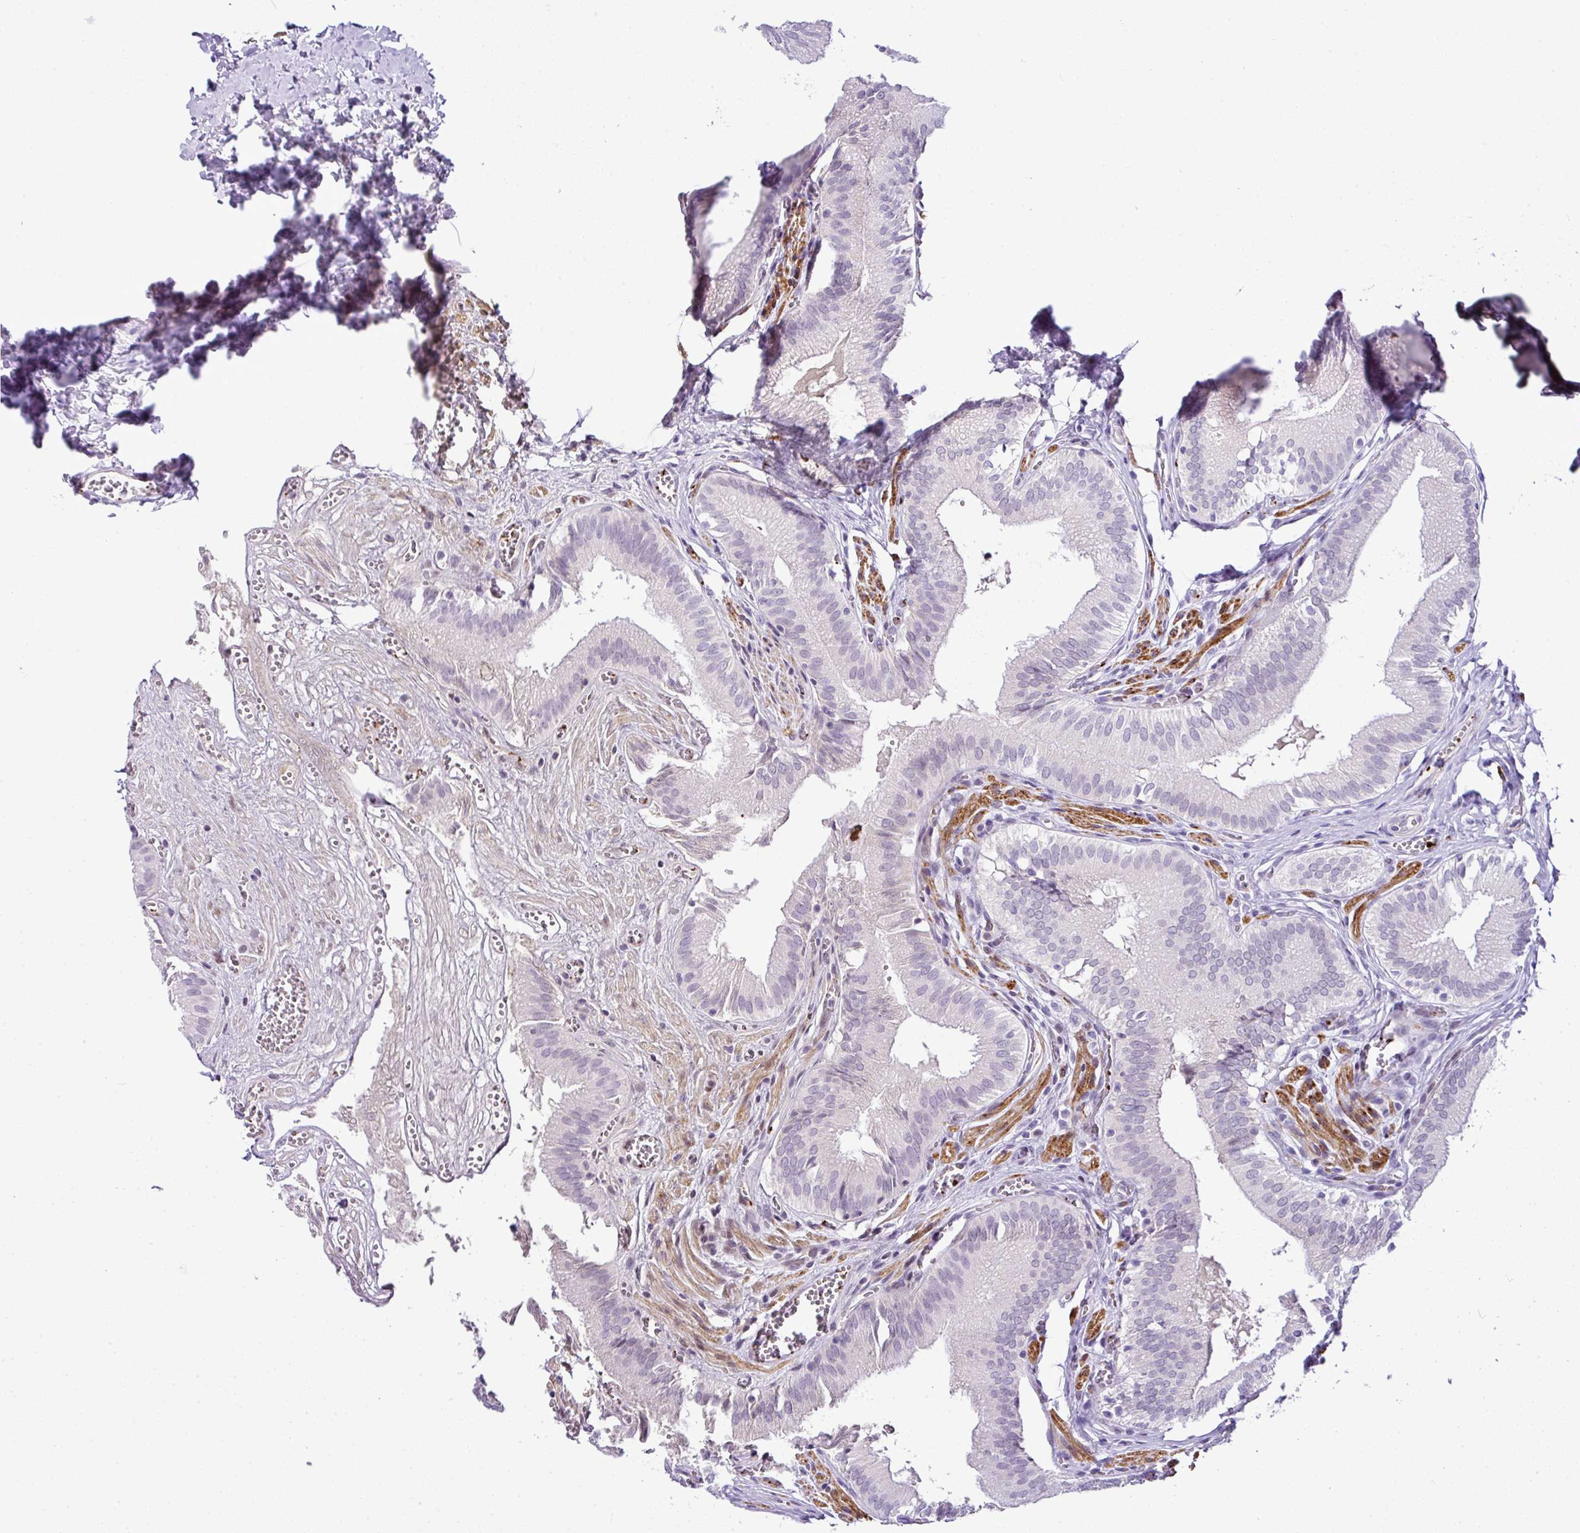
{"staining": {"intensity": "moderate", "quantity": "<25%", "location": "nuclear"}, "tissue": "gallbladder", "cell_type": "Glandular cells", "image_type": "normal", "snomed": [{"axis": "morphology", "description": "Normal tissue, NOS"}, {"axis": "topography", "description": "Gallbladder"}, {"axis": "topography", "description": "Peripheral nerve tissue"}], "caption": "Gallbladder stained with DAB (3,3'-diaminobenzidine) immunohistochemistry (IHC) shows low levels of moderate nuclear expression in about <25% of glandular cells.", "gene": "CMTM5", "patient": {"sex": "male", "age": 17}}